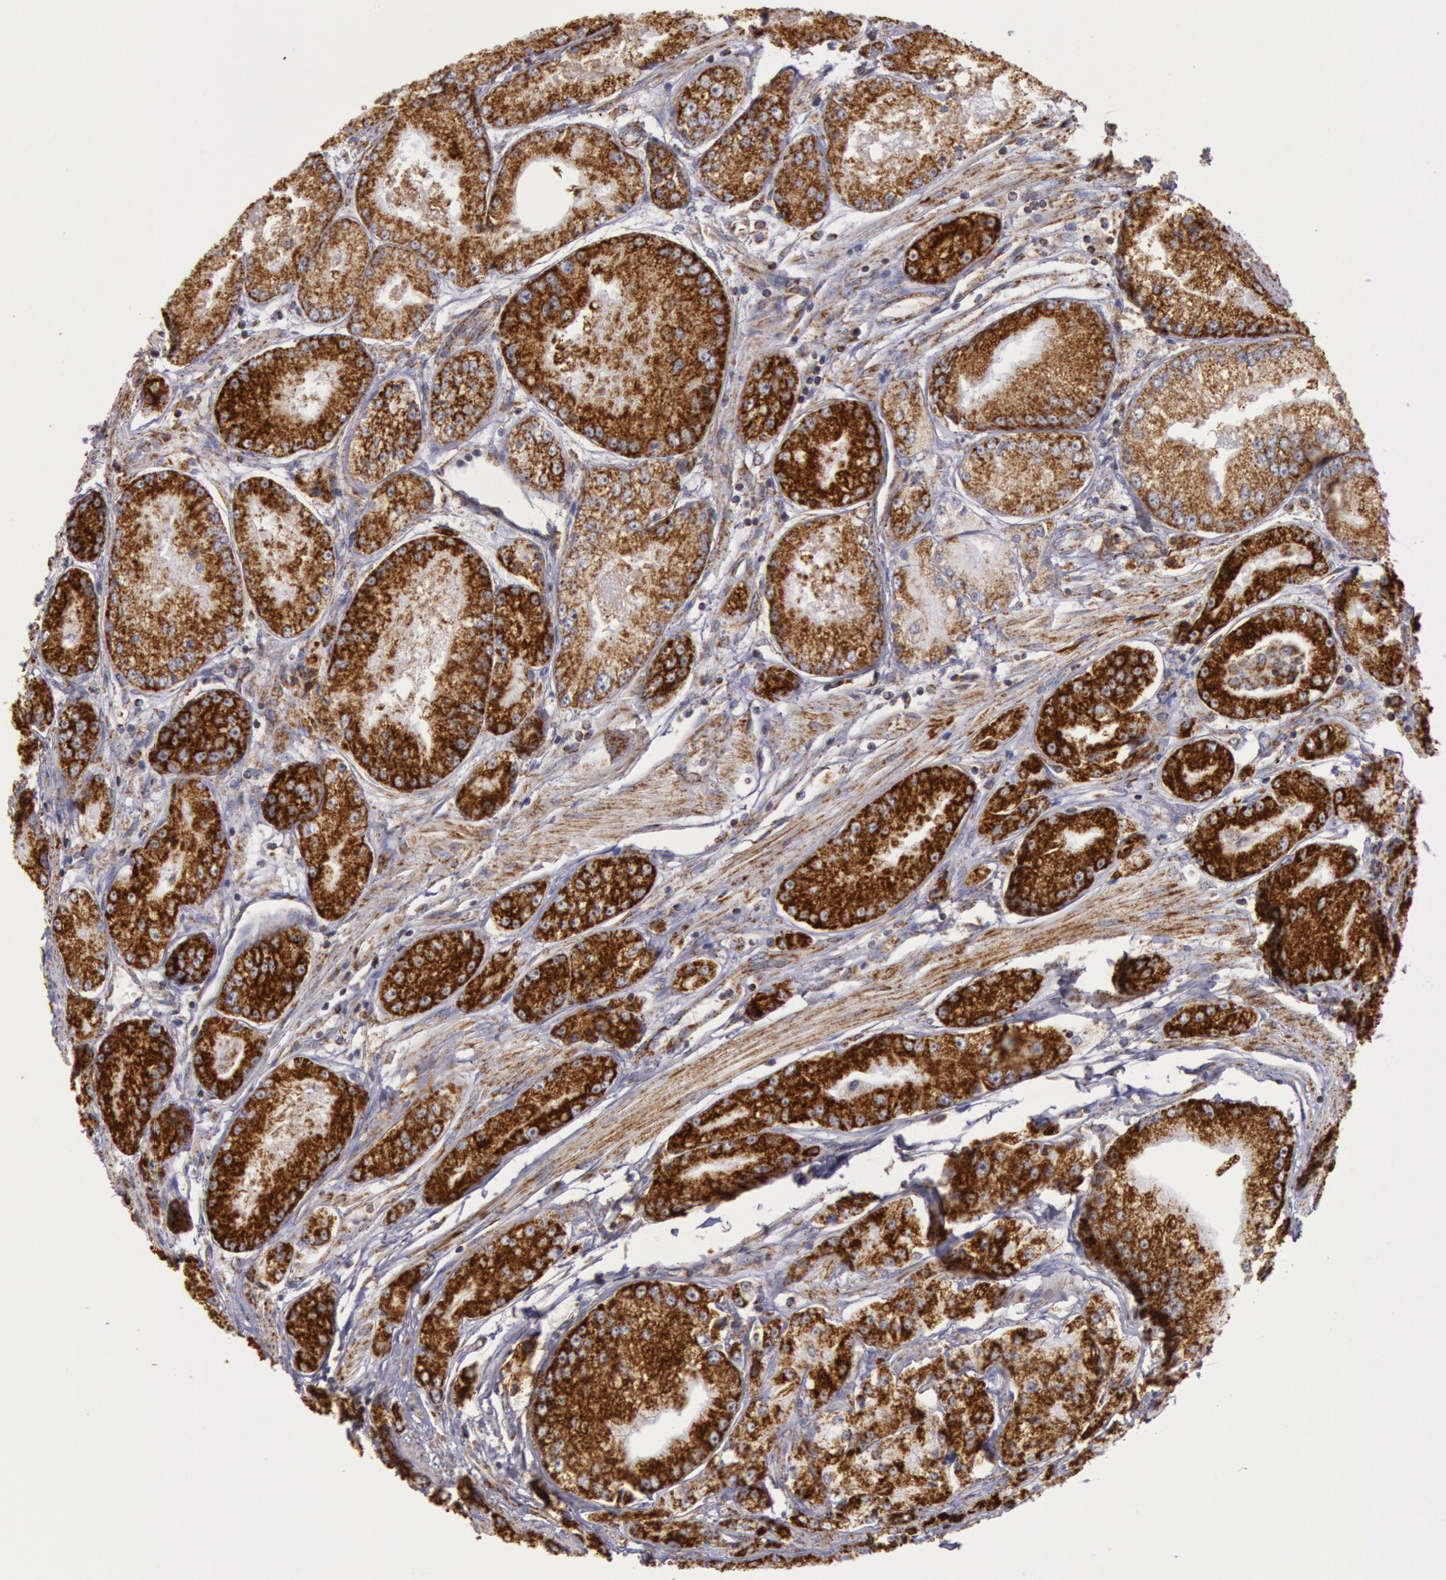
{"staining": {"intensity": "strong", "quantity": ">75%", "location": "cytoplasmic/membranous"}, "tissue": "prostate cancer", "cell_type": "Tumor cells", "image_type": "cancer", "snomed": [{"axis": "morphology", "description": "Adenocarcinoma, Medium grade"}, {"axis": "topography", "description": "Prostate"}], "caption": "Human adenocarcinoma (medium-grade) (prostate) stained with a brown dye exhibits strong cytoplasmic/membranous positive expression in about >75% of tumor cells.", "gene": "CYC1", "patient": {"sex": "male", "age": 72}}